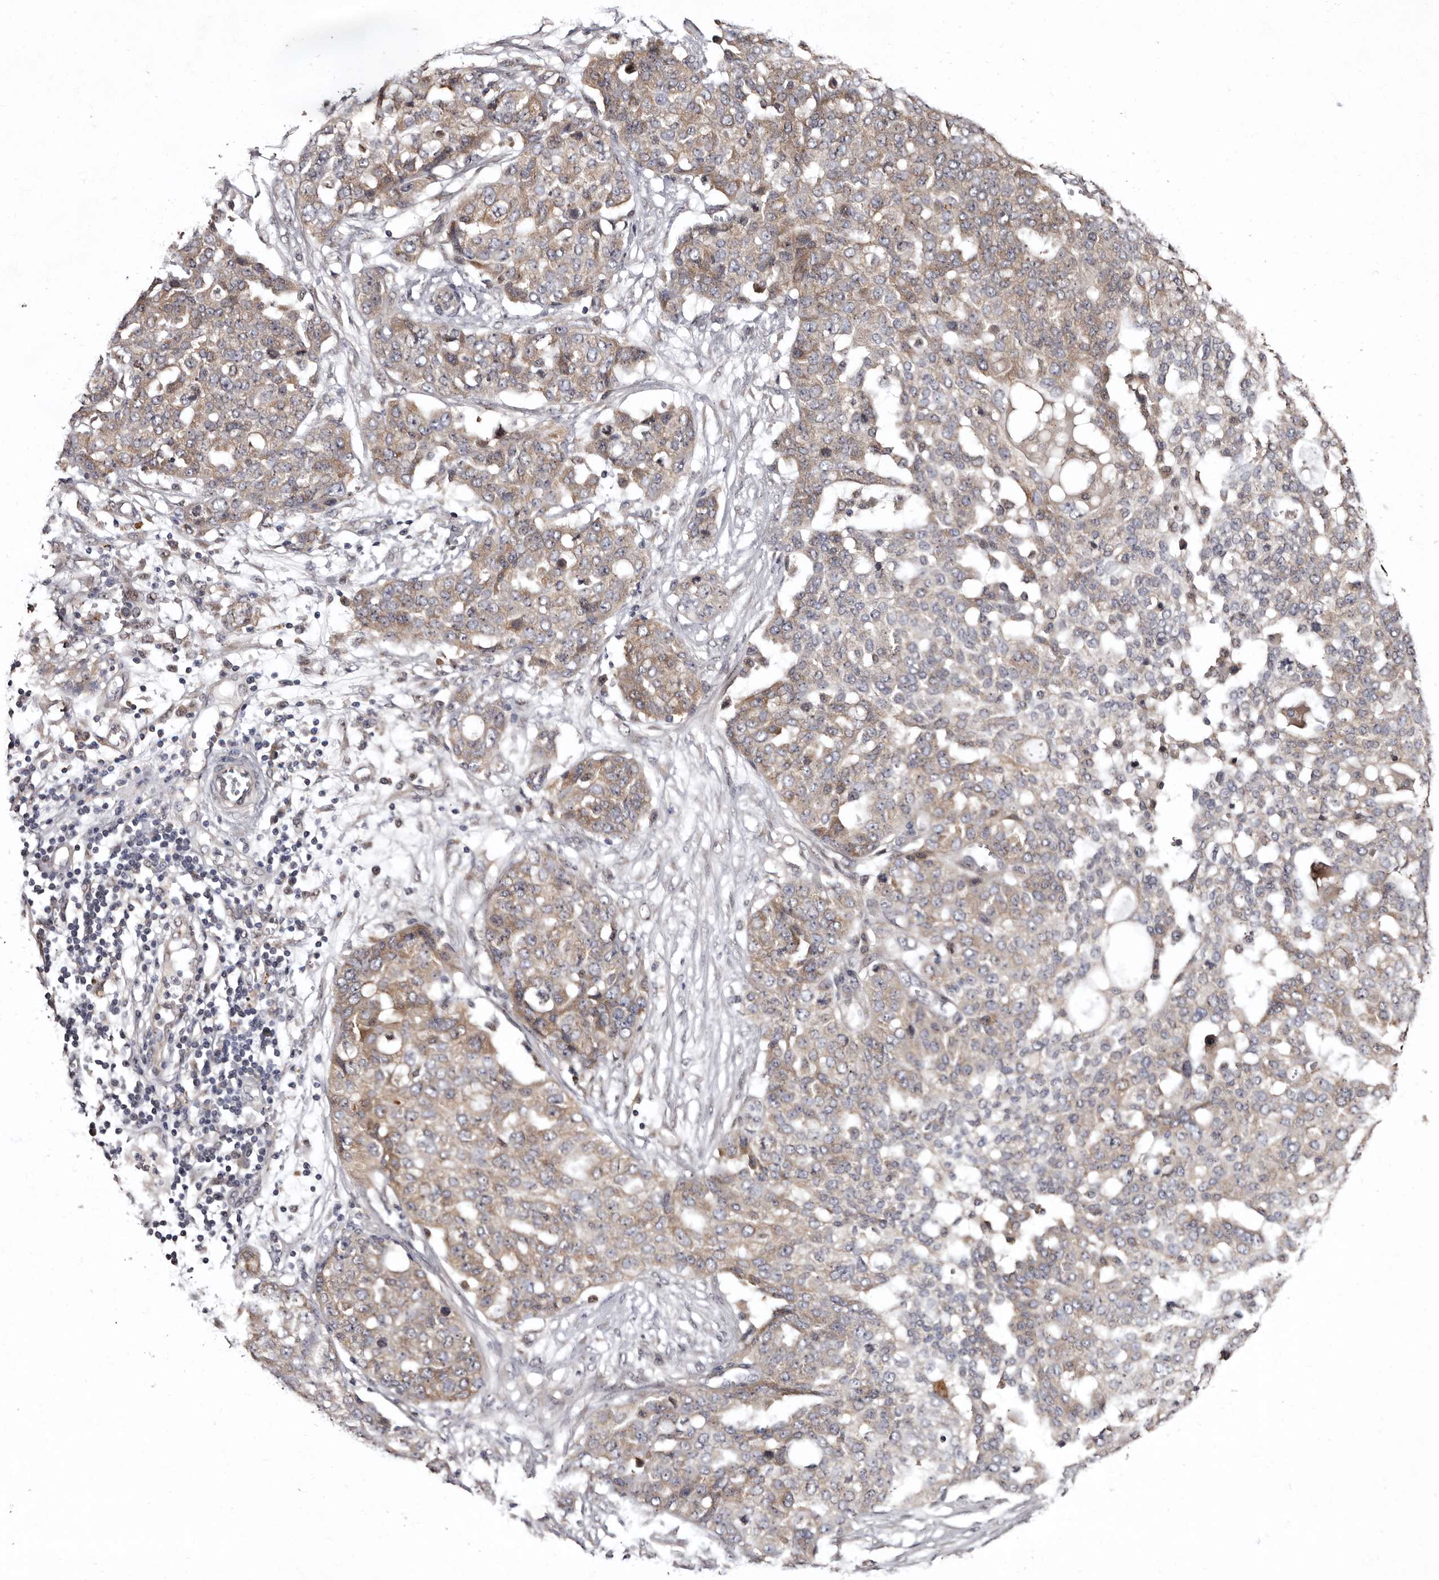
{"staining": {"intensity": "moderate", "quantity": "<25%", "location": "cytoplasmic/membranous"}, "tissue": "ovarian cancer", "cell_type": "Tumor cells", "image_type": "cancer", "snomed": [{"axis": "morphology", "description": "Cystadenocarcinoma, serous, NOS"}, {"axis": "topography", "description": "Soft tissue"}, {"axis": "topography", "description": "Ovary"}], "caption": "Immunohistochemical staining of ovarian cancer reveals low levels of moderate cytoplasmic/membranous protein positivity in approximately <25% of tumor cells.", "gene": "FAM91A1", "patient": {"sex": "female", "age": 57}}